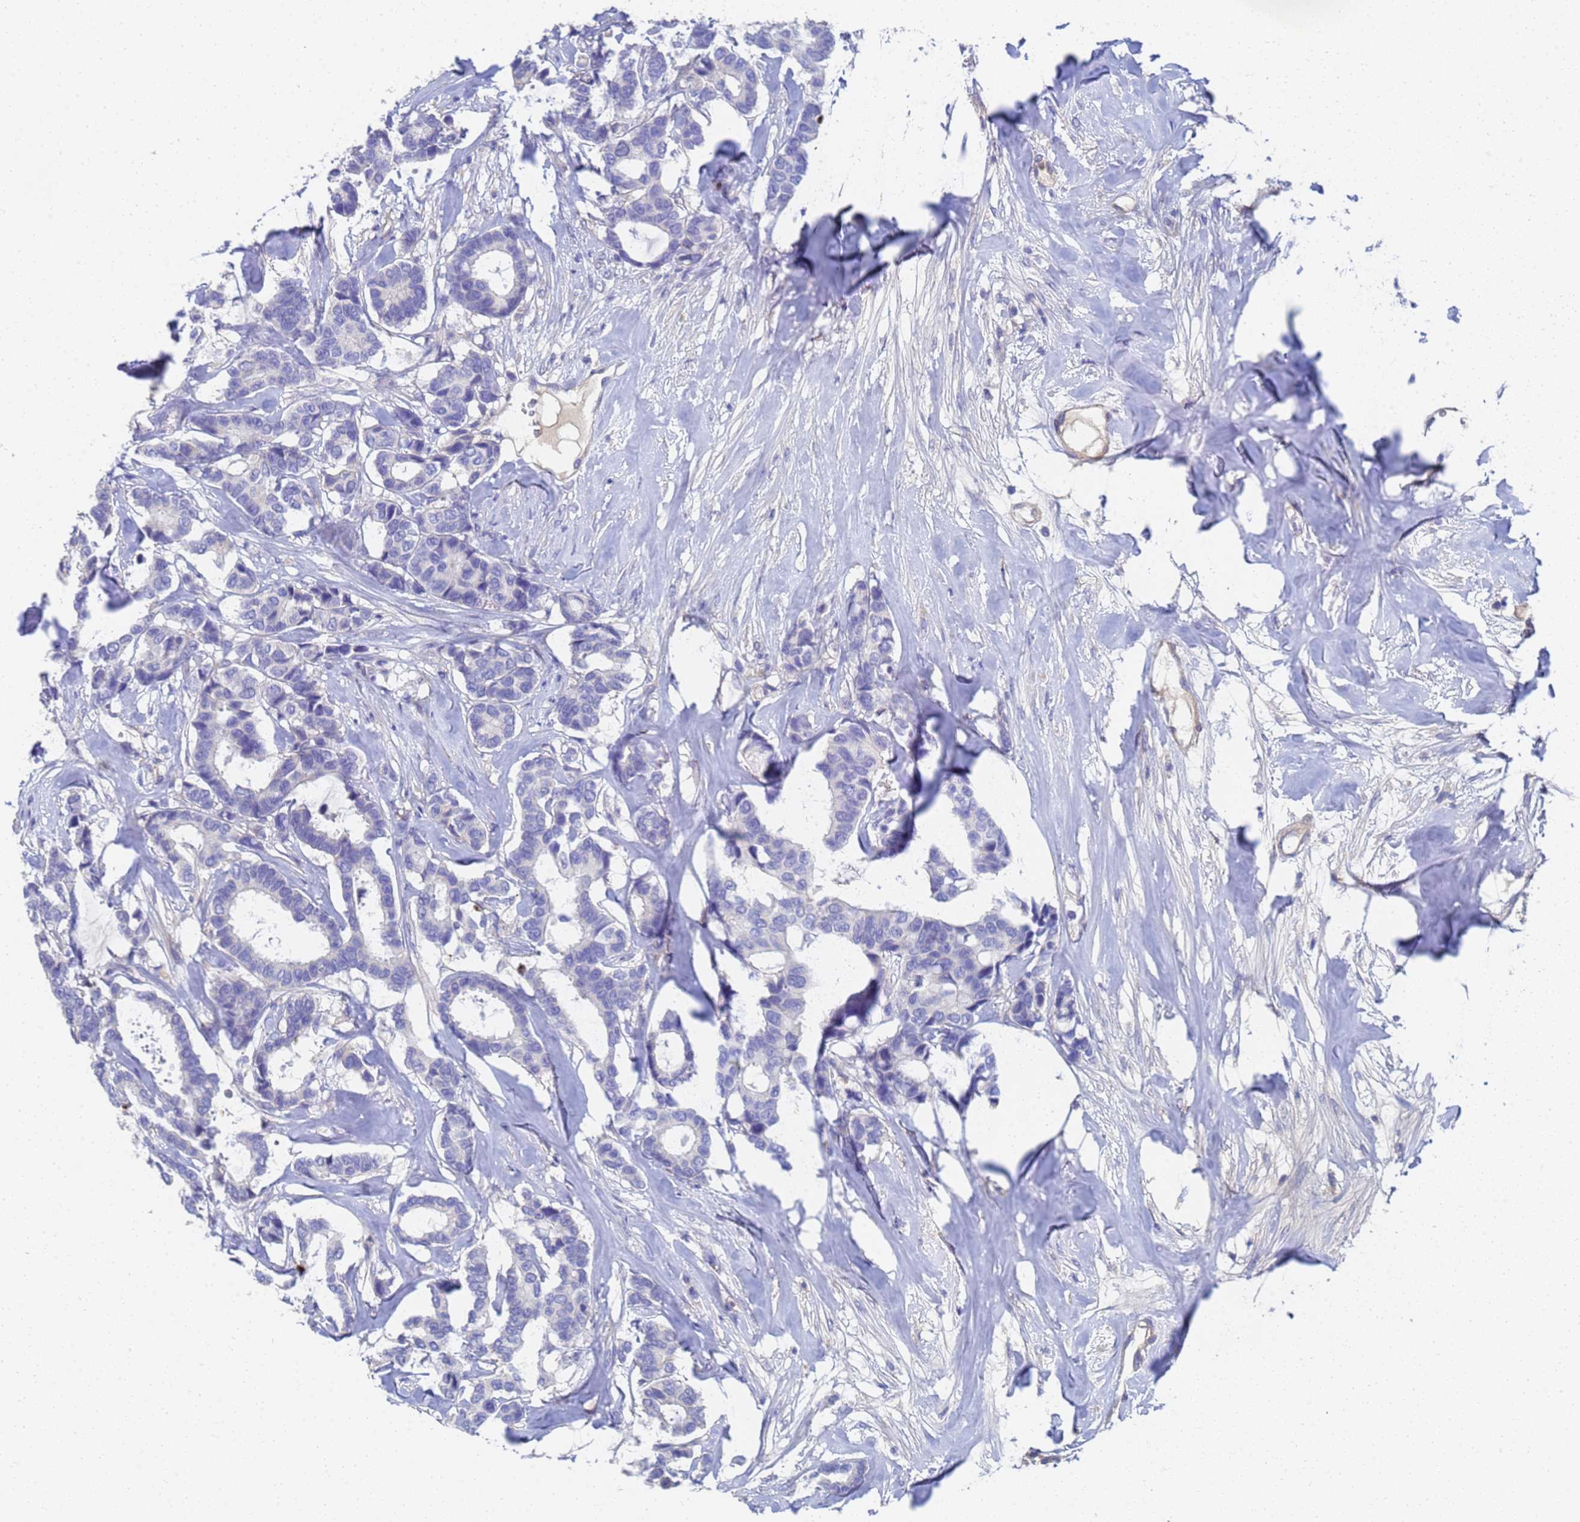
{"staining": {"intensity": "negative", "quantity": "none", "location": "none"}, "tissue": "breast cancer", "cell_type": "Tumor cells", "image_type": "cancer", "snomed": [{"axis": "morphology", "description": "Duct carcinoma"}, {"axis": "topography", "description": "Breast"}], "caption": "Breast cancer (infiltrating ductal carcinoma) stained for a protein using IHC demonstrates no staining tumor cells.", "gene": "LBX2", "patient": {"sex": "female", "age": 87}}